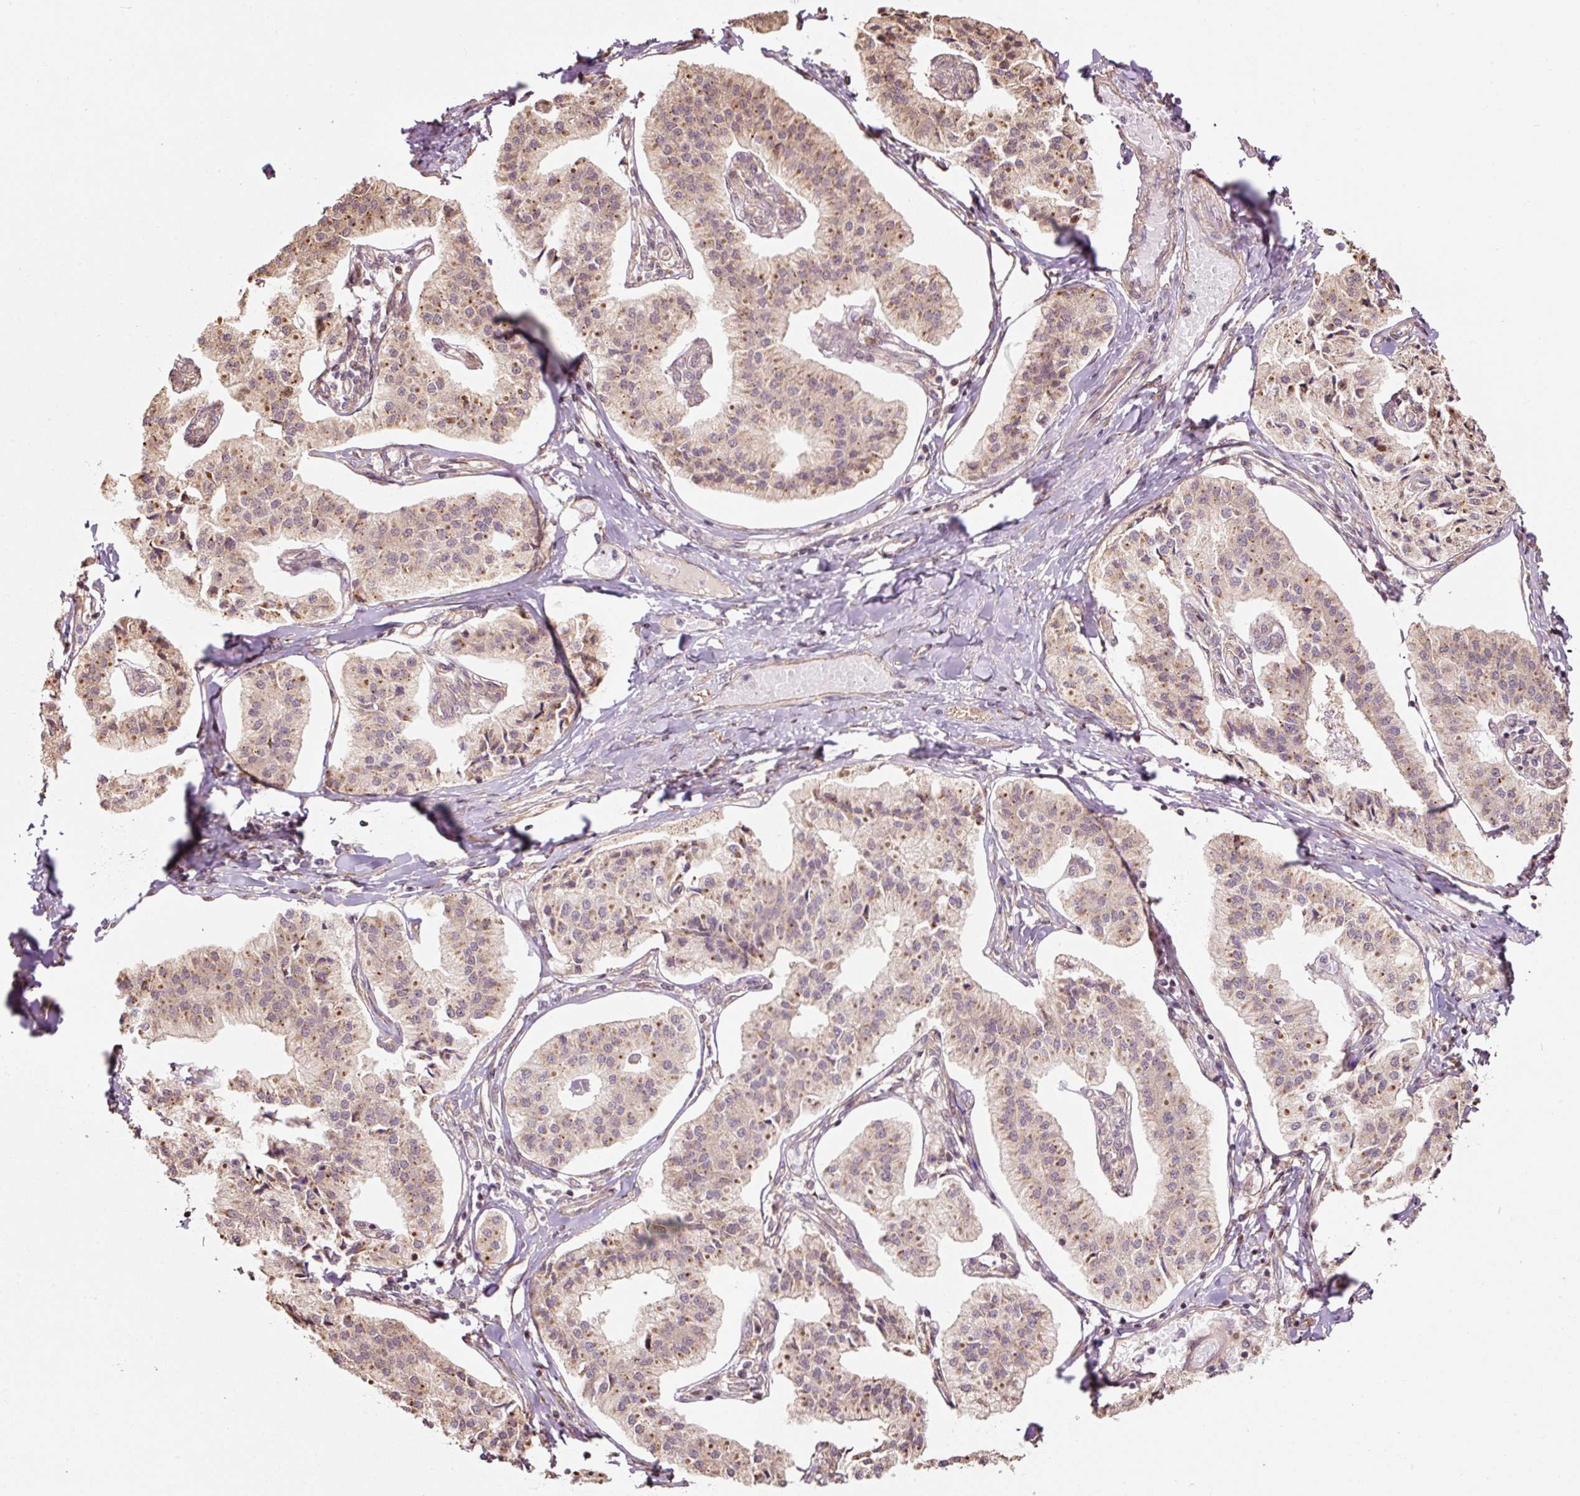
{"staining": {"intensity": "moderate", "quantity": "25%-75%", "location": "cytoplasmic/membranous"}, "tissue": "pancreatic cancer", "cell_type": "Tumor cells", "image_type": "cancer", "snomed": [{"axis": "morphology", "description": "Adenocarcinoma, NOS"}, {"axis": "topography", "description": "Pancreas"}], "caption": "This is a photomicrograph of immunohistochemistry staining of adenocarcinoma (pancreatic), which shows moderate positivity in the cytoplasmic/membranous of tumor cells.", "gene": "ETF1", "patient": {"sex": "female", "age": 50}}